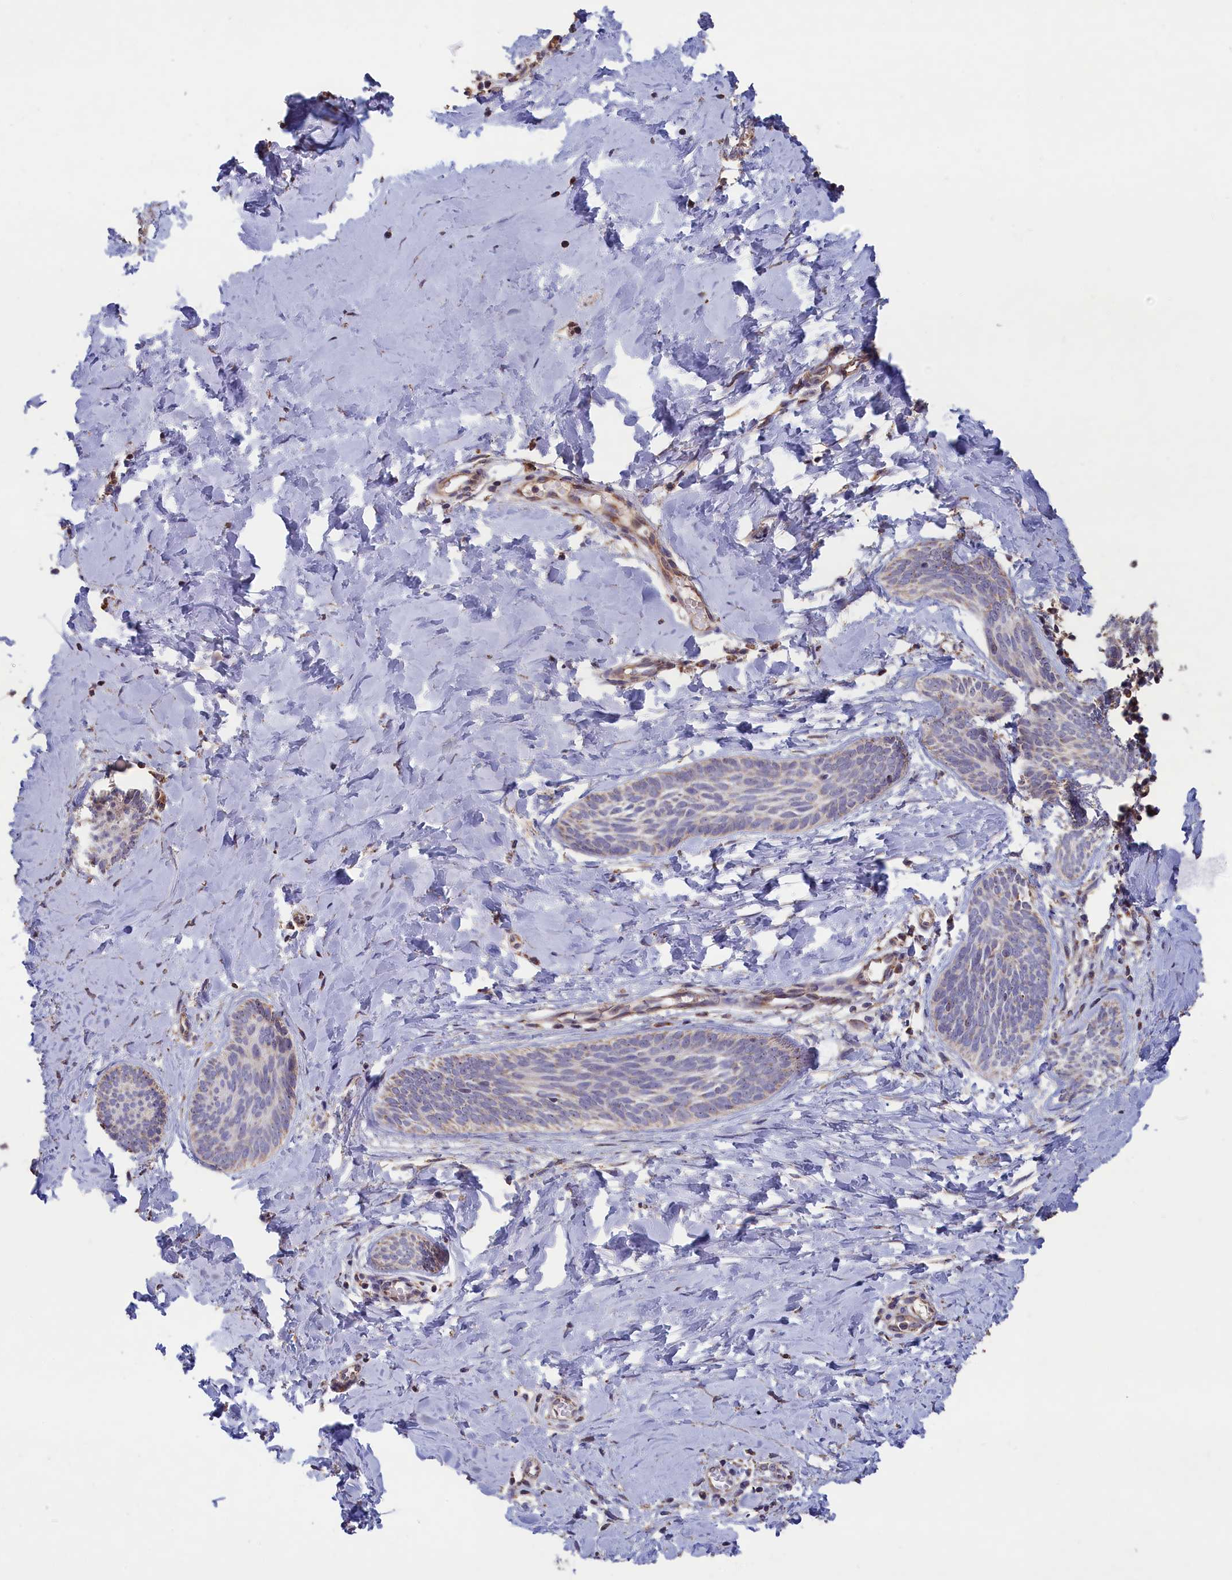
{"staining": {"intensity": "negative", "quantity": "none", "location": "none"}, "tissue": "skin cancer", "cell_type": "Tumor cells", "image_type": "cancer", "snomed": [{"axis": "morphology", "description": "Basal cell carcinoma"}, {"axis": "topography", "description": "Skin"}], "caption": "Protein analysis of skin basal cell carcinoma exhibits no significant staining in tumor cells. (DAB (3,3'-diaminobenzidine) IHC, high magnification).", "gene": "ZNF816", "patient": {"sex": "female", "age": 81}}